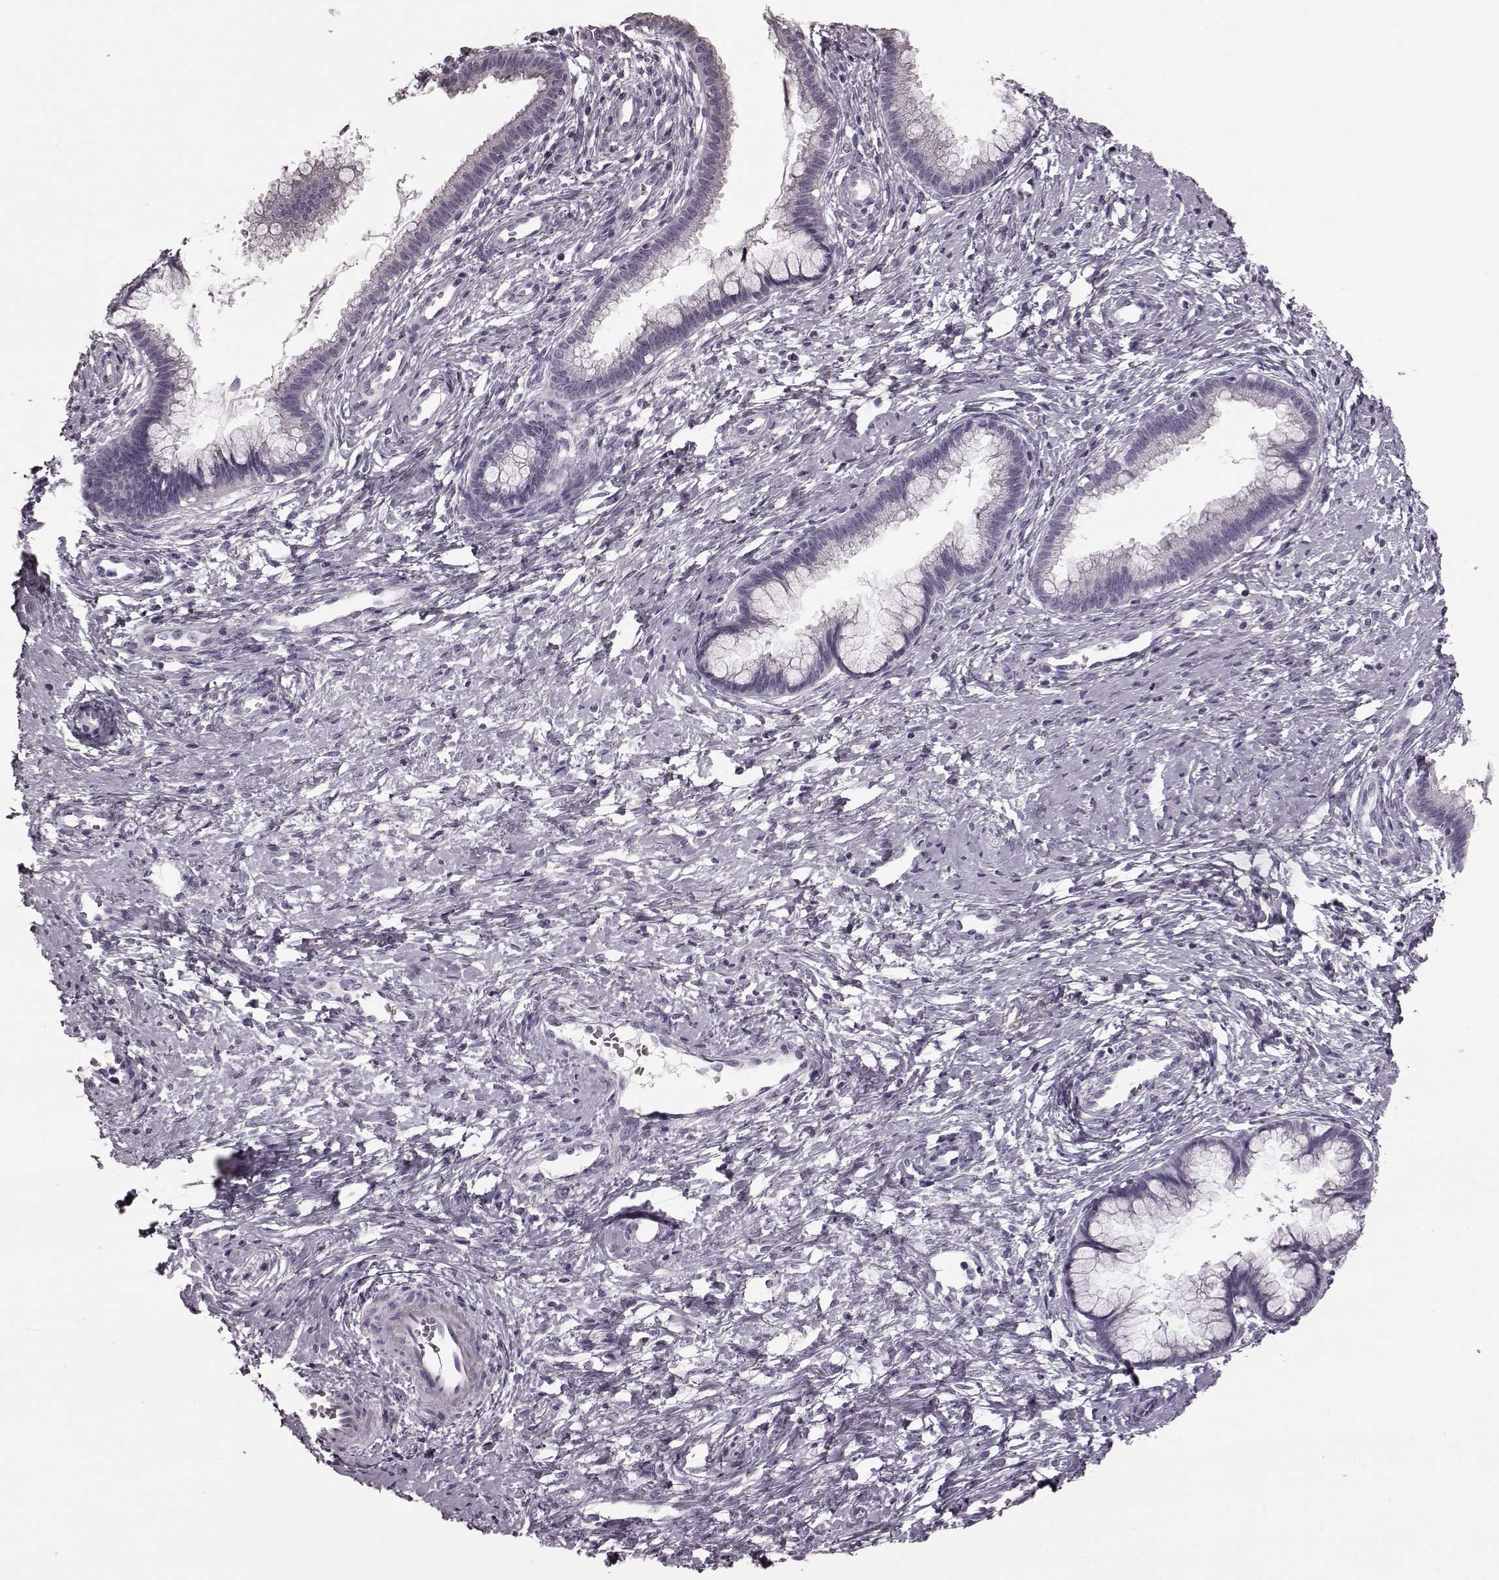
{"staining": {"intensity": "negative", "quantity": "none", "location": "none"}, "tissue": "cervical cancer", "cell_type": "Tumor cells", "image_type": "cancer", "snomed": [{"axis": "morphology", "description": "Squamous cell carcinoma, NOS"}, {"axis": "topography", "description": "Cervix"}], "caption": "High power microscopy image of an immunohistochemistry (IHC) micrograph of cervical cancer (squamous cell carcinoma), revealing no significant staining in tumor cells.", "gene": "CST7", "patient": {"sex": "female", "age": 32}}